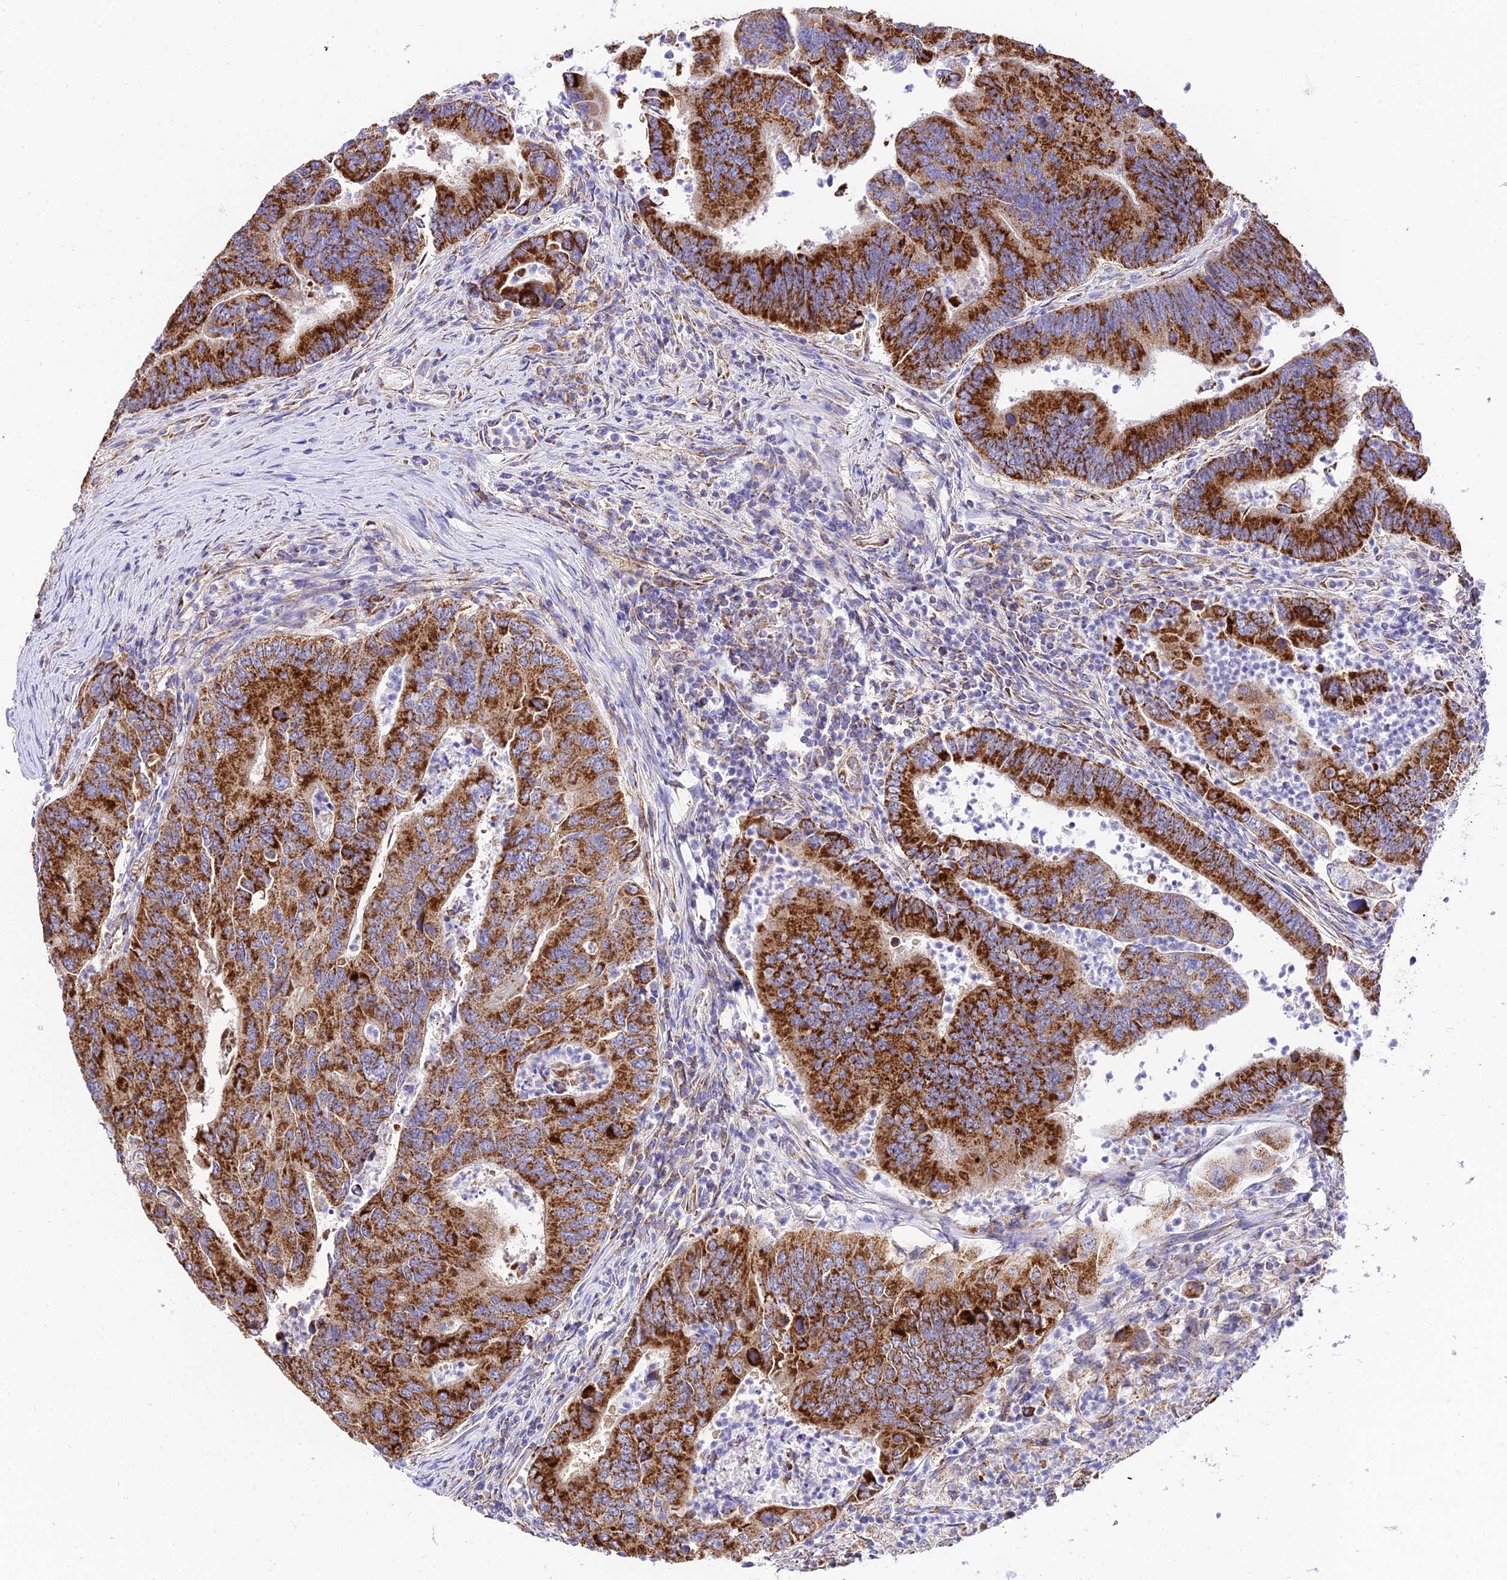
{"staining": {"intensity": "strong", "quantity": ">75%", "location": "cytoplasmic/membranous"}, "tissue": "colorectal cancer", "cell_type": "Tumor cells", "image_type": "cancer", "snomed": [{"axis": "morphology", "description": "Adenocarcinoma, NOS"}, {"axis": "topography", "description": "Colon"}], "caption": "Human colorectal cancer (adenocarcinoma) stained for a protein (brown) exhibits strong cytoplasmic/membranous positive positivity in about >75% of tumor cells.", "gene": "OCIAD1", "patient": {"sex": "female", "age": 67}}